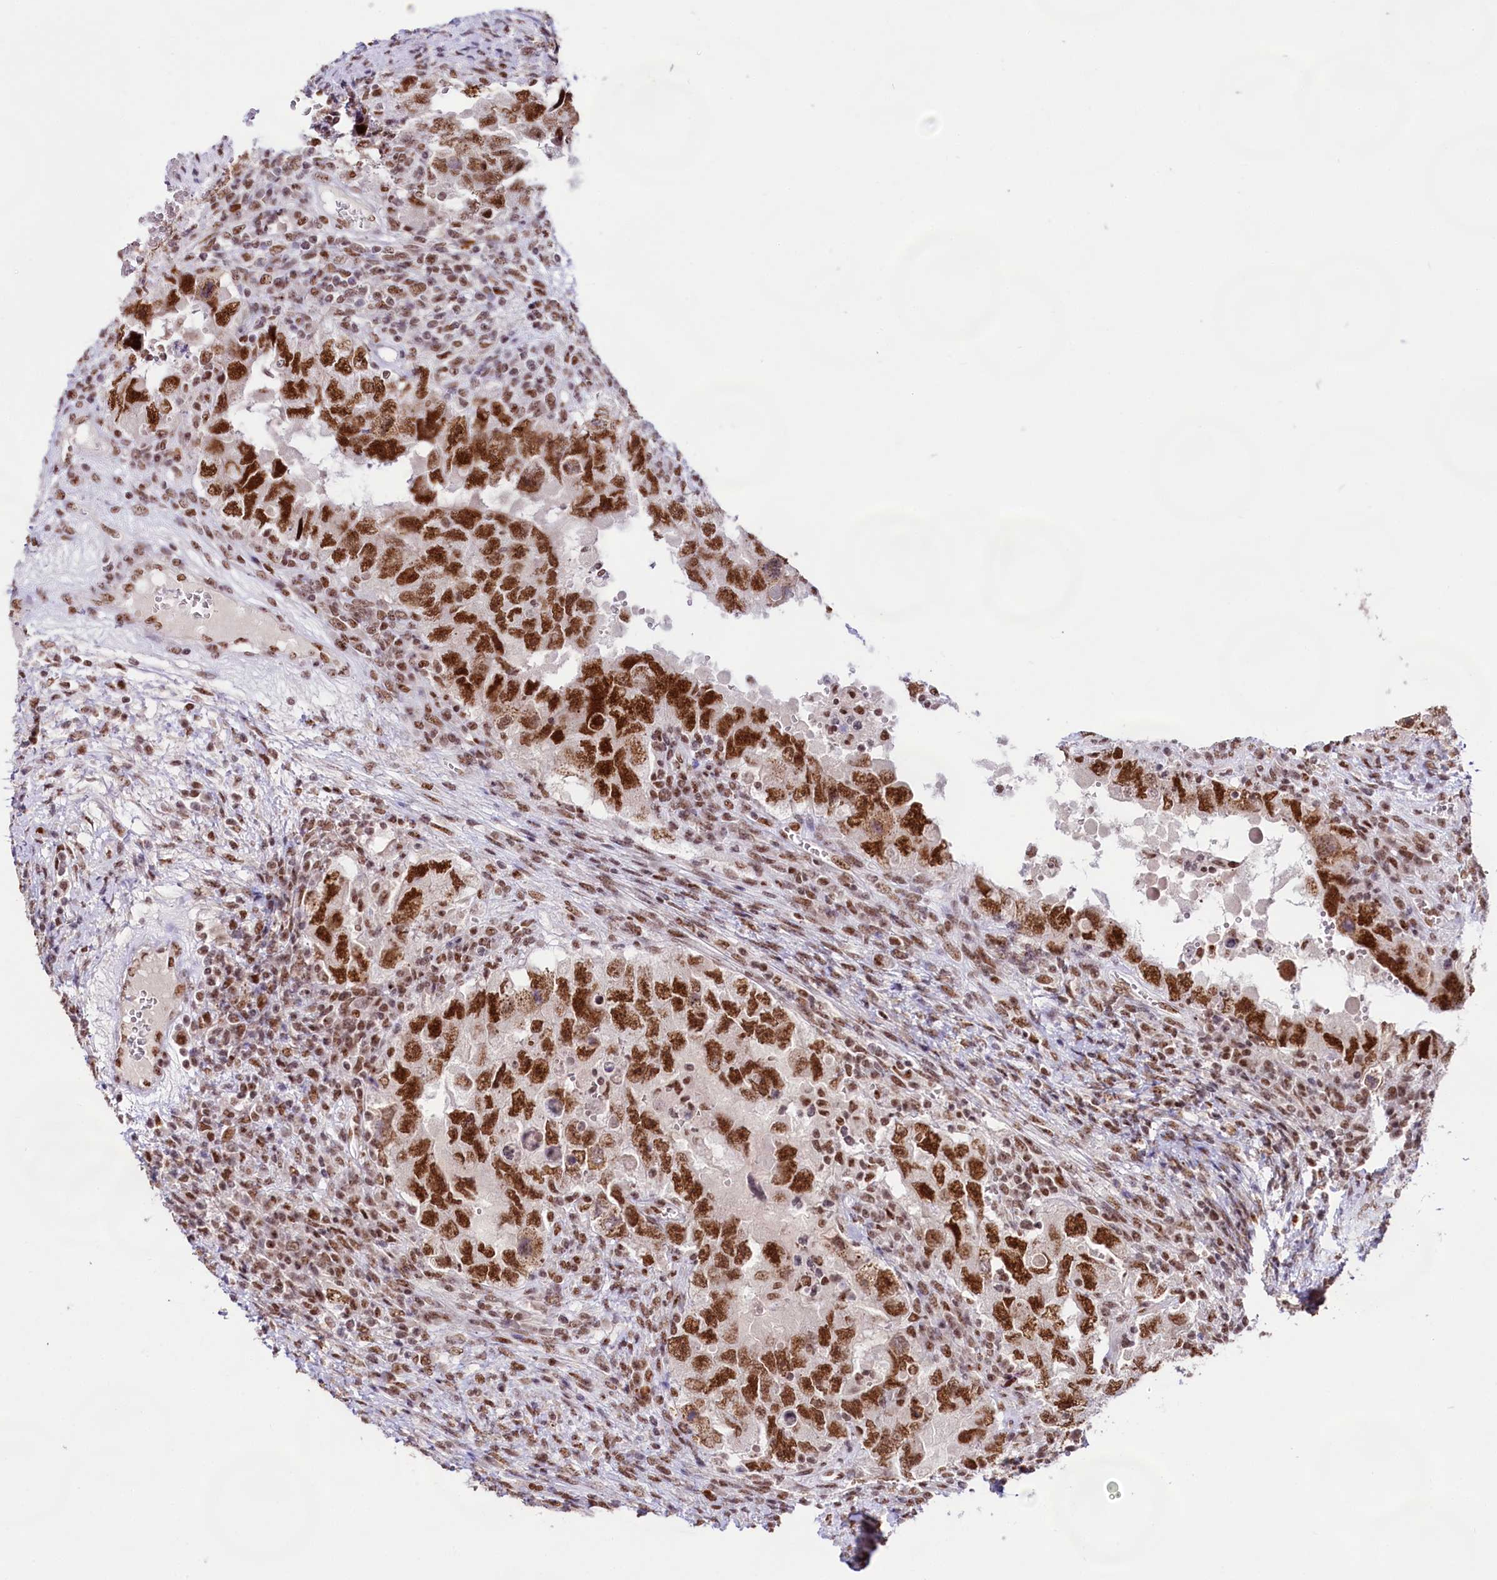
{"staining": {"intensity": "strong", "quantity": ">75%", "location": "nuclear"}, "tissue": "testis cancer", "cell_type": "Tumor cells", "image_type": "cancer", "snomed": [{"axis": "morphology", "description": "Carcinoma, Embryonal, NOS"}, {"axis": "topography", "description": "Testis"}], "caption": "Protein analysis of testis cancer (embryonal carcinoma) tissue displays strong nuclear staining in approximately >75% of tumor cells. (DAB = brown stain, brightfield microscopy at high magnification).", "gene": "HIRA", "patient": {"sex": "male", "age": 26}}